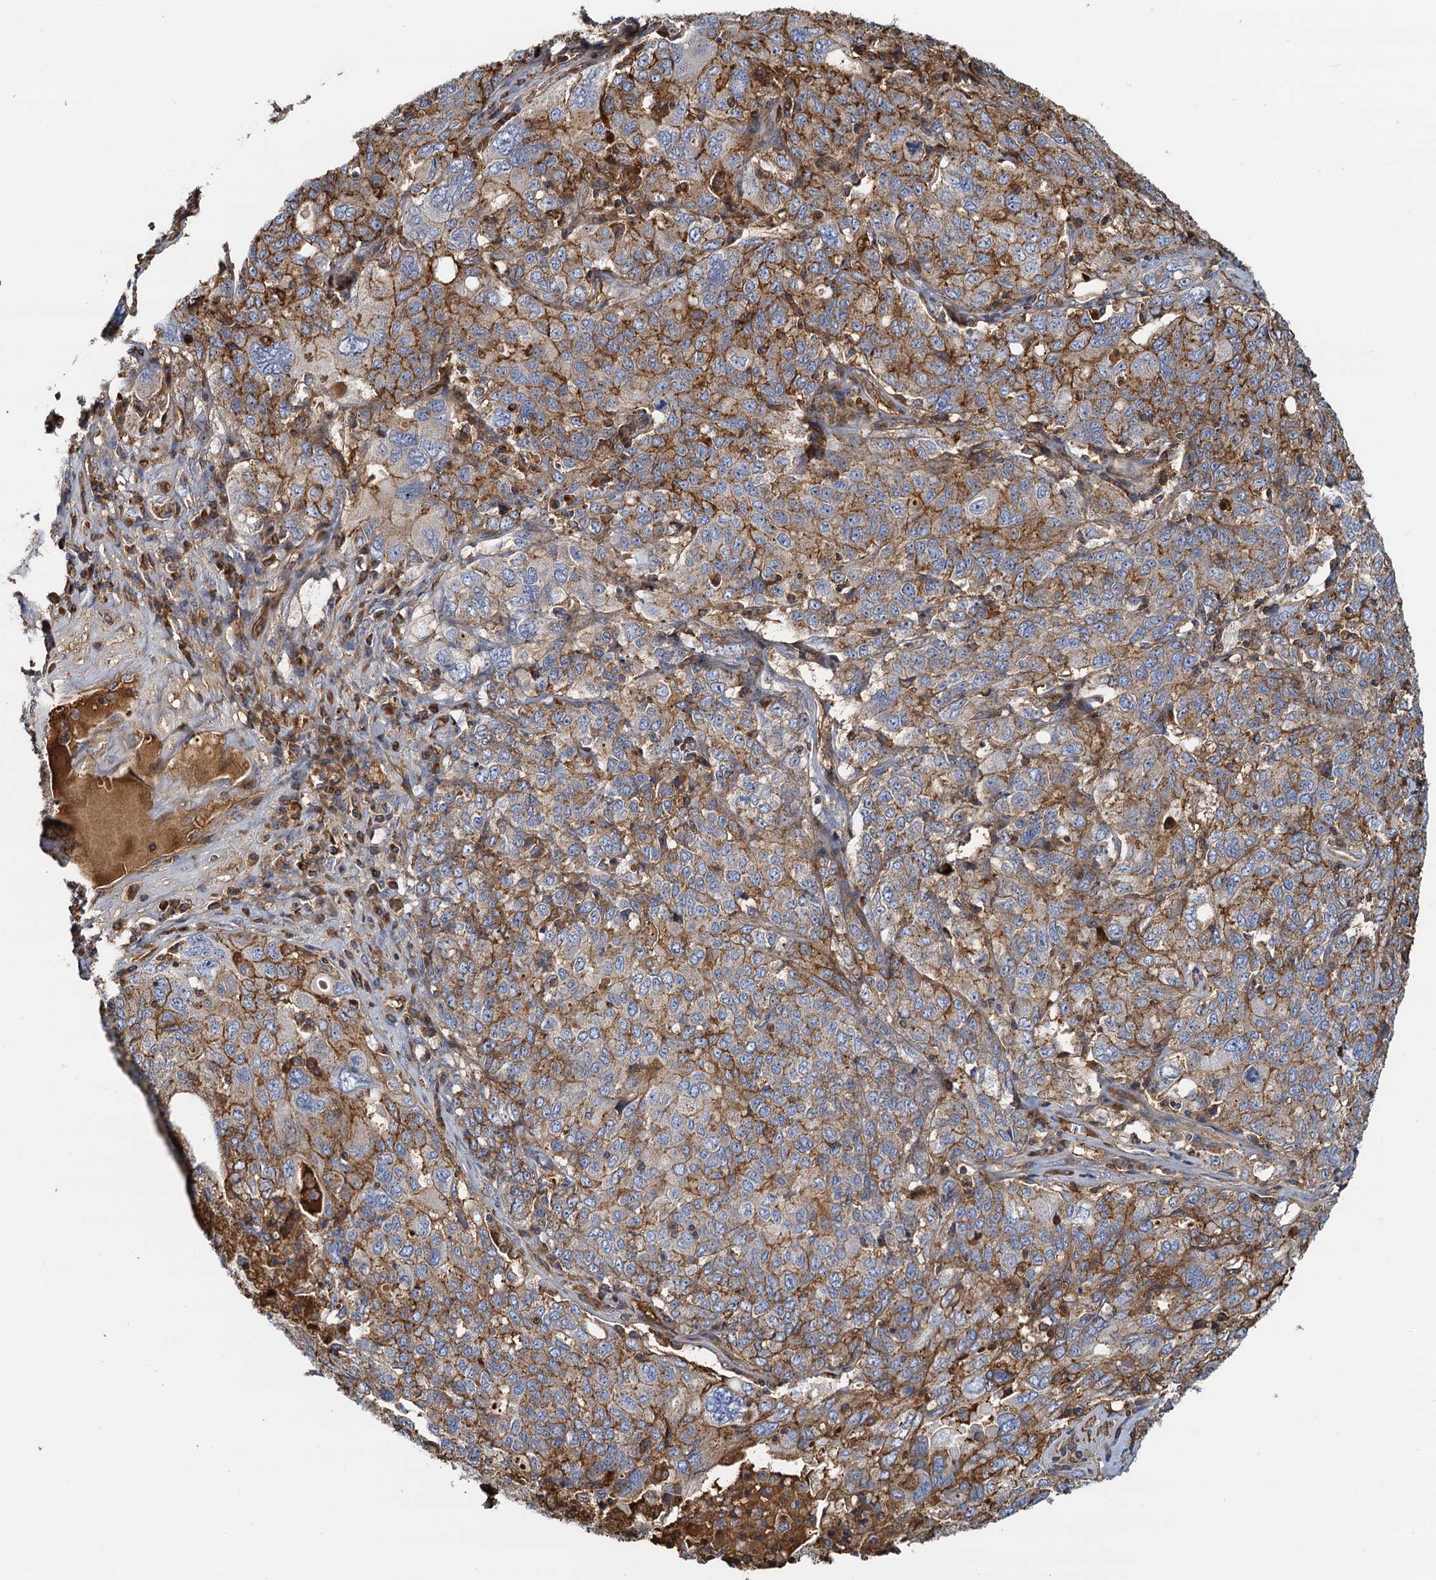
{"staining": {"intensity": "moderate", "quantity": ">75%", "location": "cytoplasmic/membranous"}, "tissue": "ovarian cancer", "cell_type": "Tumor cells", "image_type": "cancer", "snomed": [{"axis": "morphology", "description": "Carcinoma, endometroid"}, {"axis": "topography", "description": "Ovary"}], "caption": "This image exhibits immunohistochemistry (IHC) staining of human ovarian endometroid carcinoma, with medium moderate cytoplasmic/membranous positivity in about >75% of tumor cells.", "gene": "LNX2", "patient": {"sex": "female", "age": 62}}